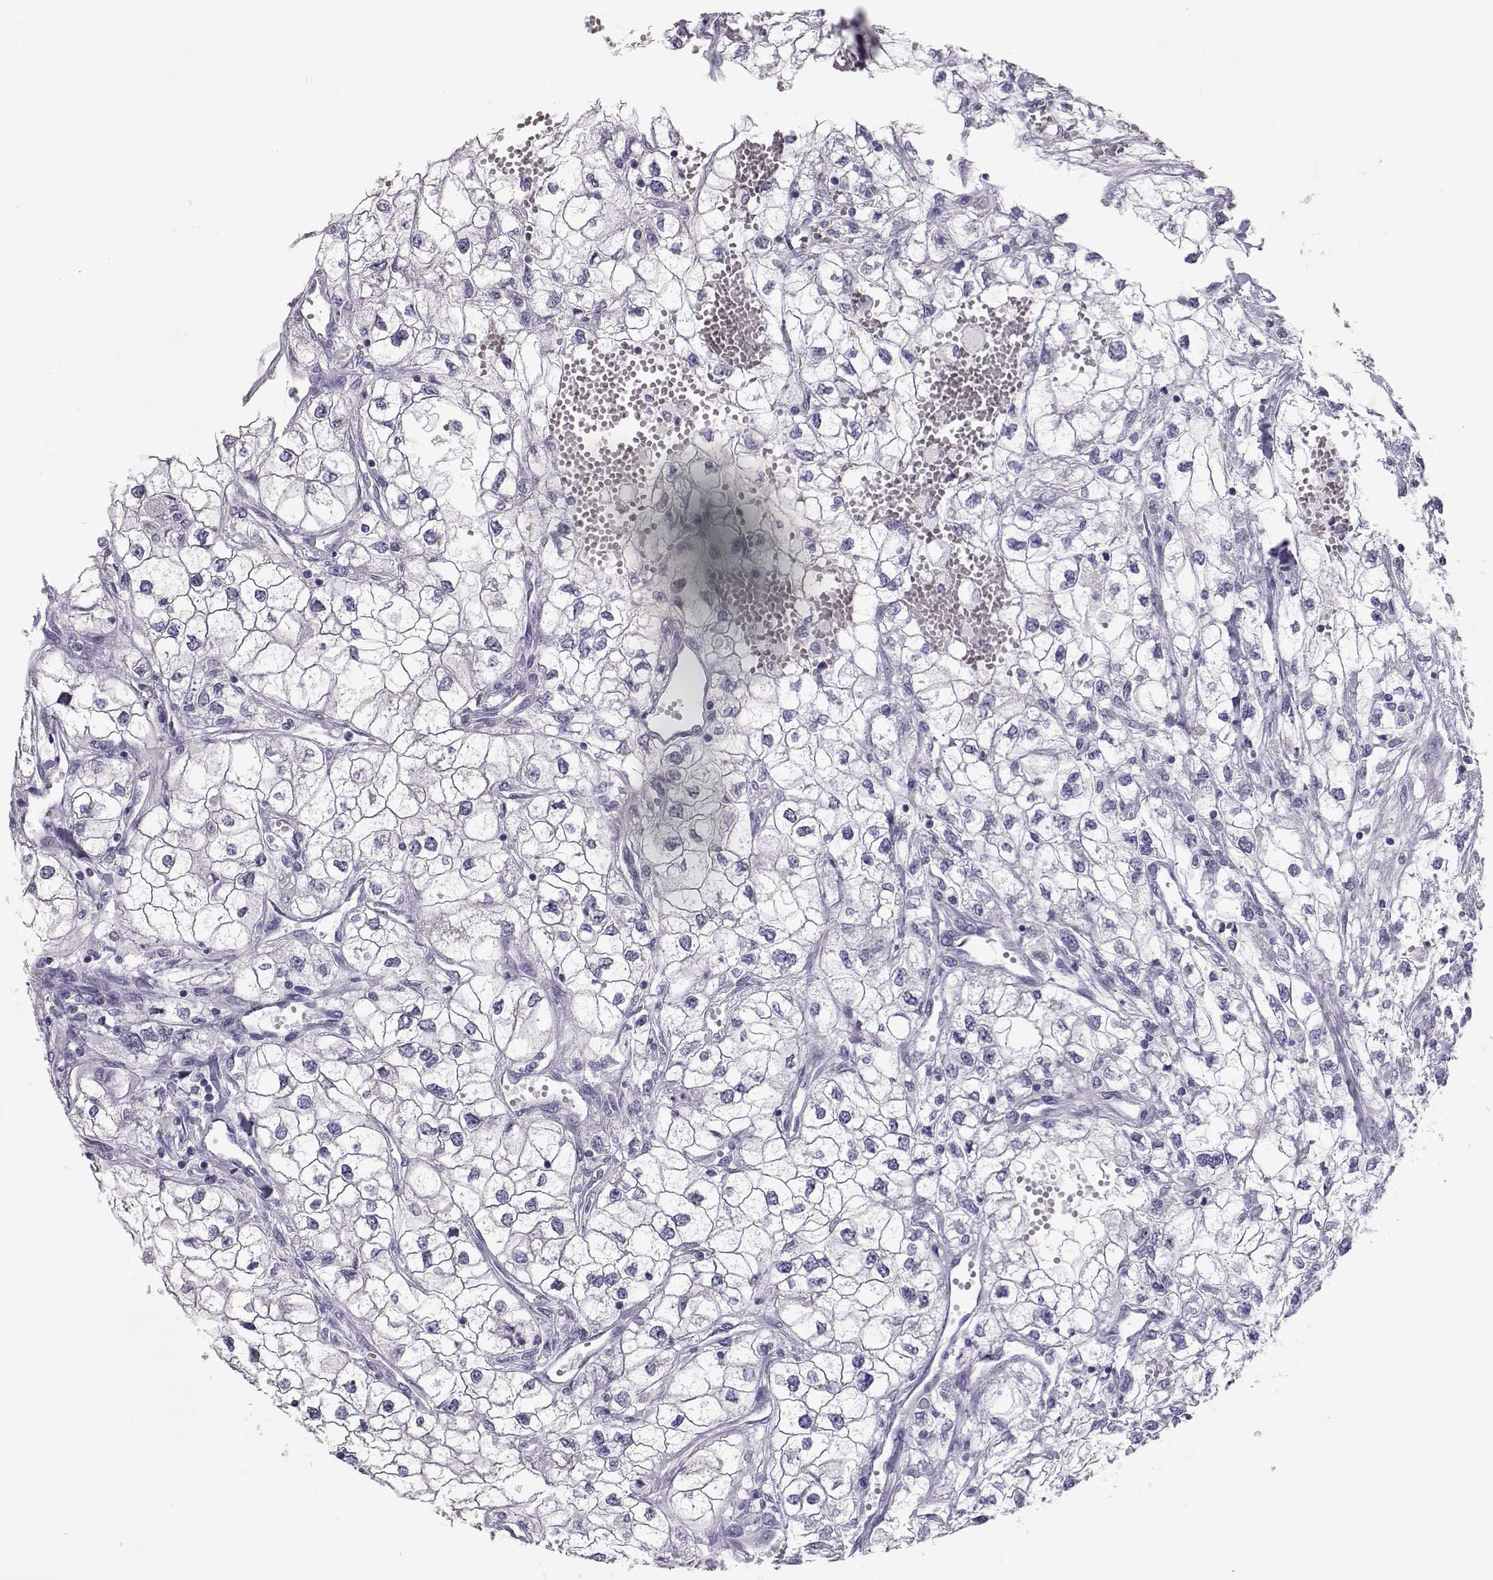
{"staining": {"intensity": "negative", "quantity": "none", "location": "none"}, "tissue": "renal cancer", "cell_type": "Tumor cells", "image_type": "cancer", "snomed": [{"axis": "morphology", "description": "Adenocarcinoma, NOS"}, {"axis": "topography", "description": "Kidney"}], "caption": "The immunohistochemistry photomicrograph has no significant positivity in tumor cells of renal cancer (adenocarcinoma) tissue.", "gene": "PMCH", "patient": {"sex": "male", "age": 59}}